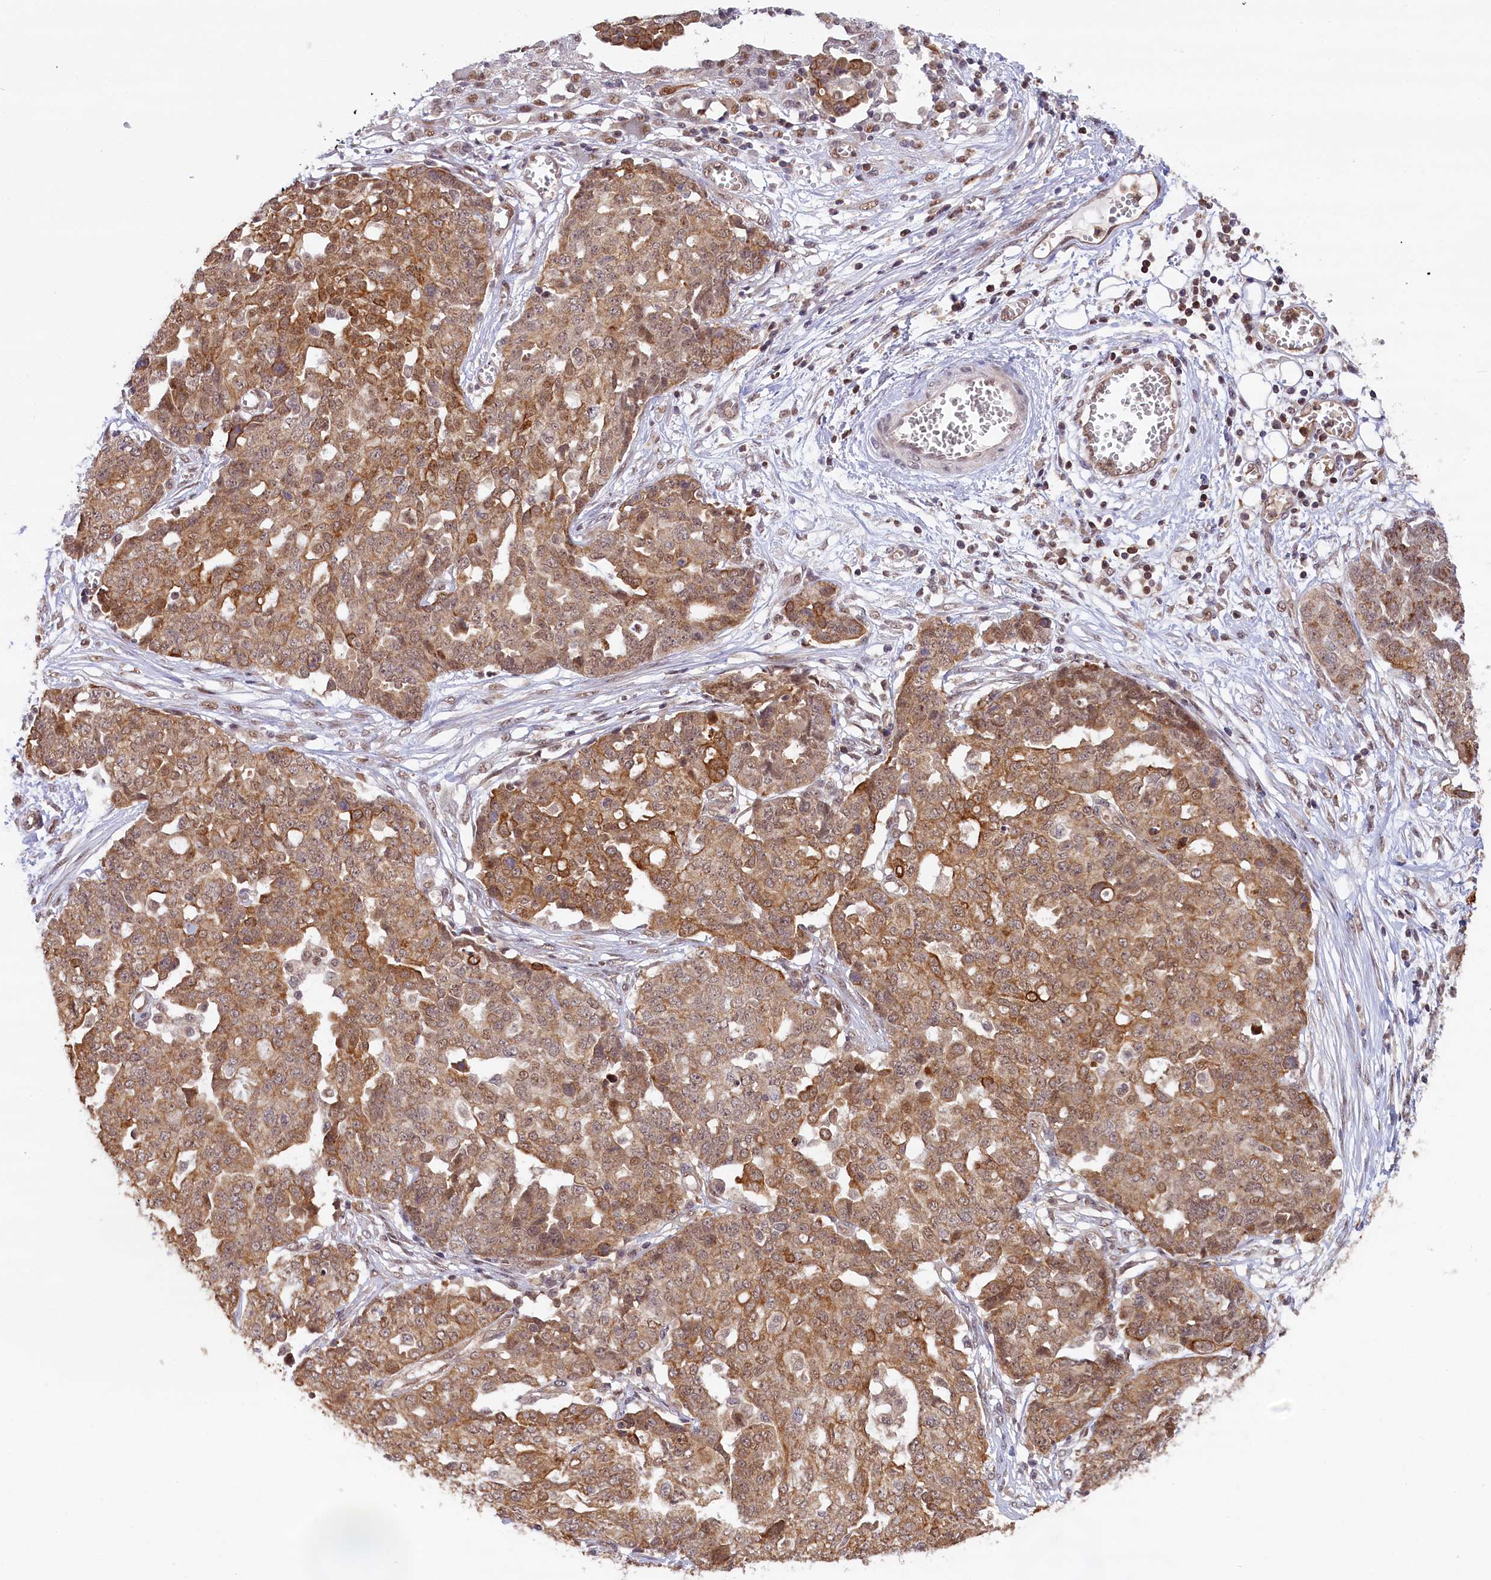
{"staining": {"intensity": "moderate", "quantity": ">75%", "location": "cytoplasmic/membranous"}, "tissue": "ovarian cancer", "cell_type": "Tumor cells", "image_type": "cancer", "snomed": [{"axis": "morphology", "description": "Cystadenocarcinoma, serous, NOS"}, {"axis": "topography", "description": "Soft tissue"}, {"axis": "topography", "description": "Ovary"}], "caption": "A brown stain highlights moderate cytoplasmic/membranous positivity of a protein in human serous cystadenocarcinoma (ovarian) tumor cells.", "gene": "CARD8", "patient": {"sex": "female", "age": 57}}